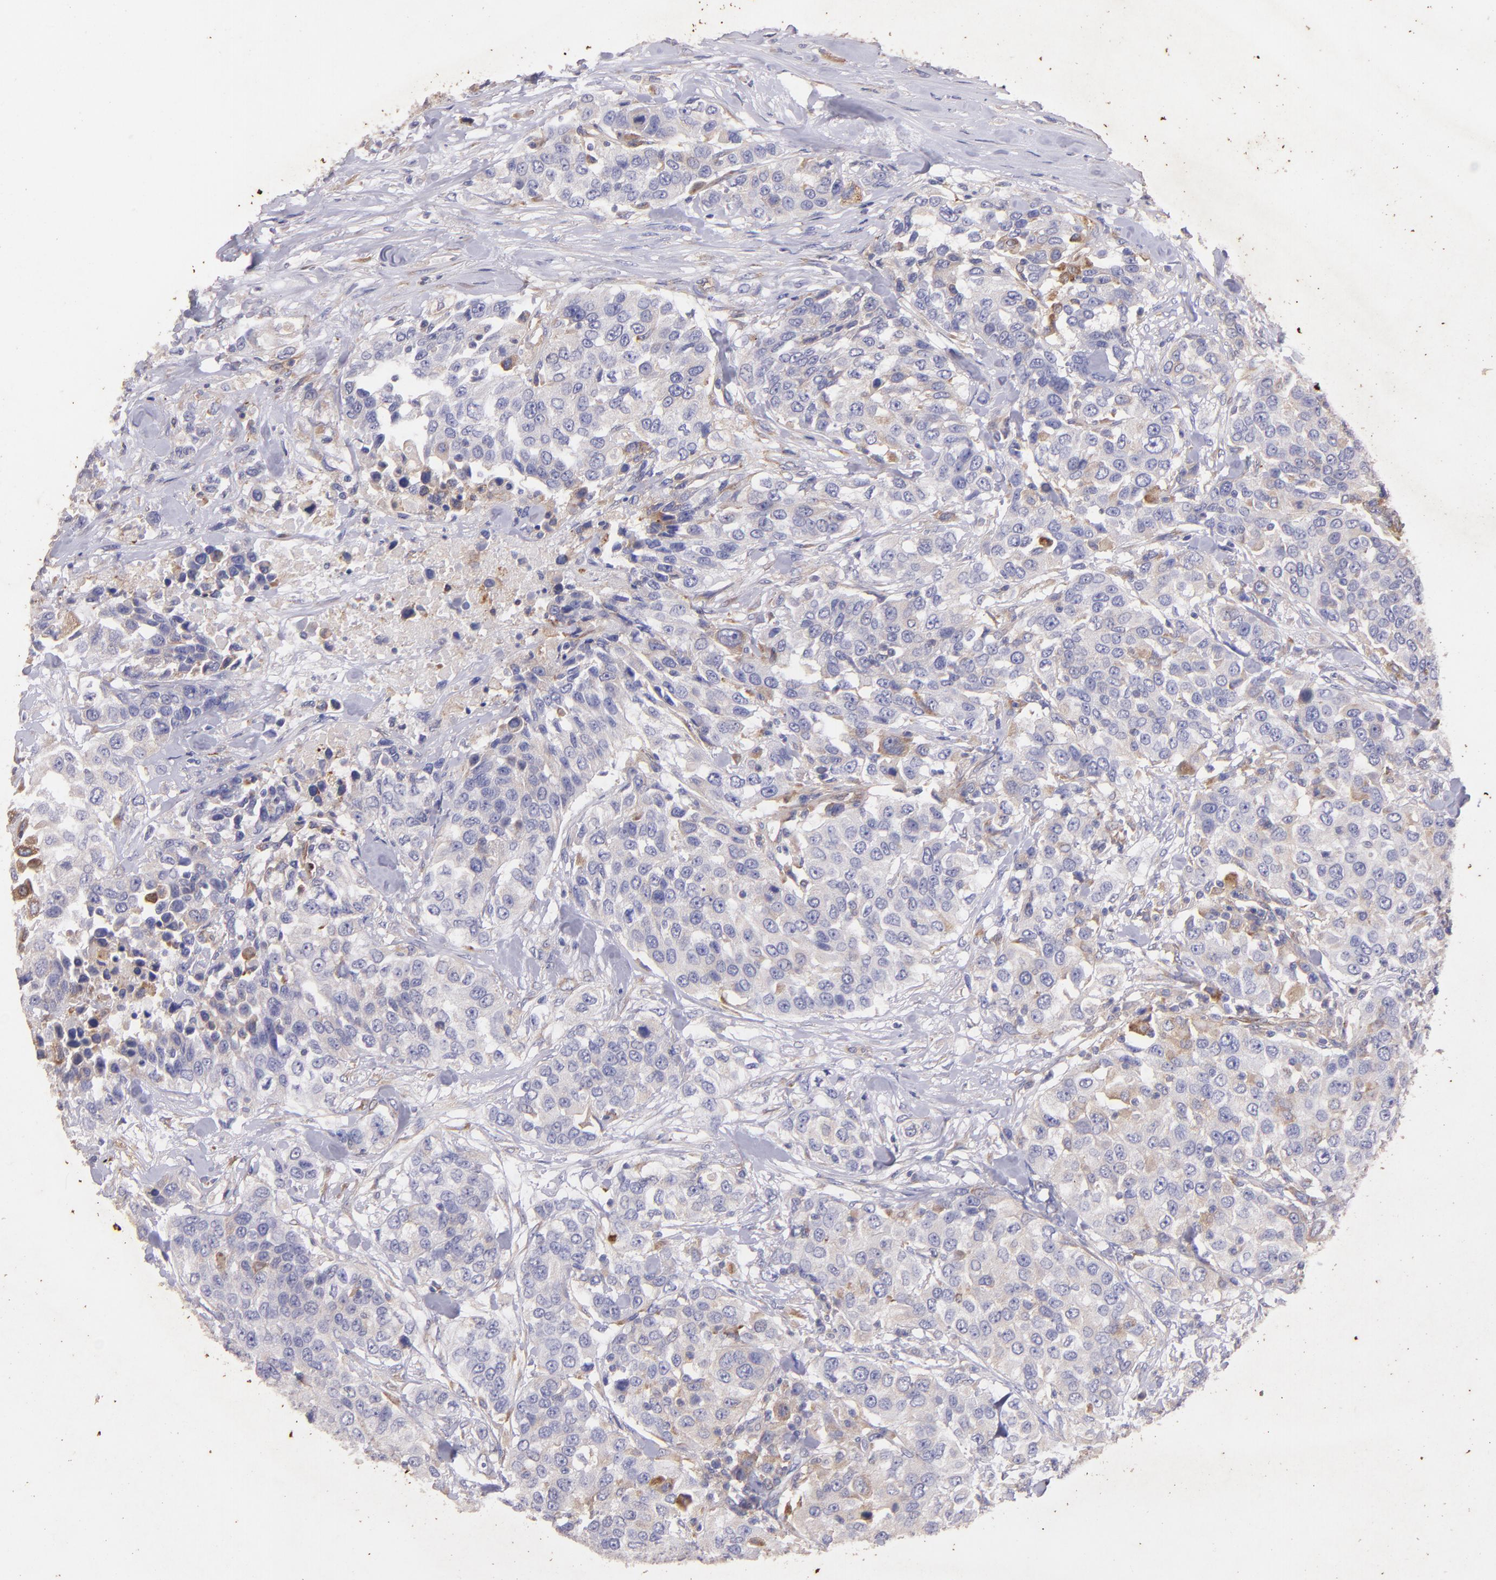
{"staining": {"intensity": "weak", "quantity": "<25%", "location": "cytoplasmic/membranous"}, "tissue": "urothelial cancer", "cell_type": "Tumor cells", "image_type": "cancer", "snomed": [{"axis": "morphology", "description": "Urothelial carcinoma, High grade"}, {"axis": "topography", "description": "Urinary bladder"}], "caption": "High magnification brightfield microscopy of high-grade urothelial carcinoma stained with DAB (brown) and counterstained with hematoxylin (blue): tumor cells show no significant expression. (IHC, brightfield microscopy, high magnification).", "gene": "RET", "patient": {"sex": "female", "age": 80}}